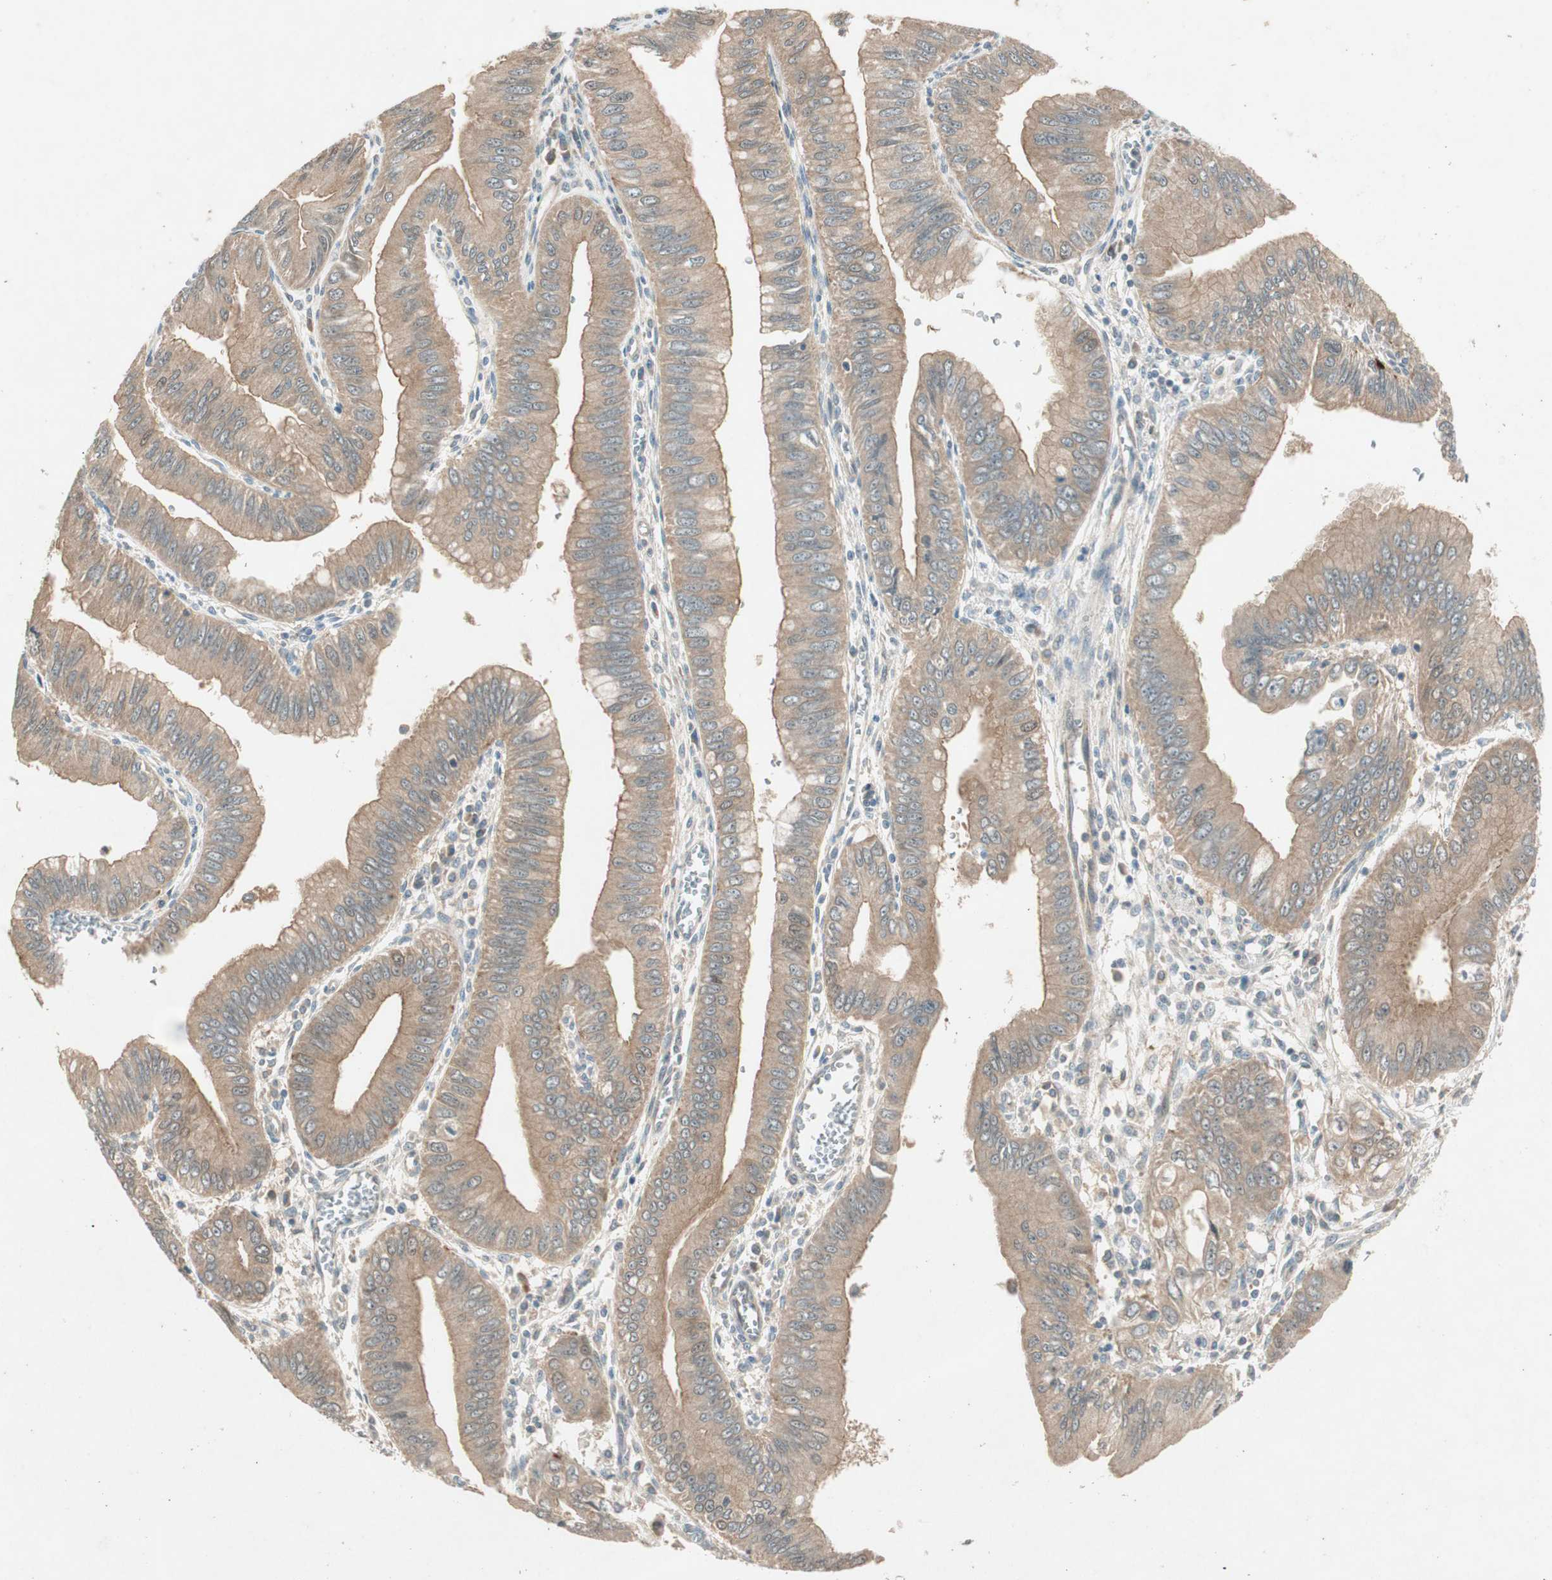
{"staining": {"intensity": "moderate", "quantity": ">75%", "location": "cytoplasmic/membranous"}, "tissue": "pancreatic cancer", "cell_type": "Tumor cells", "image_type": "cancer", "snomed": [{"axis": "morphology", "description": "Normal tissue, NOS"}, {"axis": "topography", "description": "Lymph node"}], "caption": "Immunohistochemistry image of neoplastic tissue: pancreatic cancer stained using immunohistochemistry displays medium levels of moderate protein expression localized specifically in the cytoplasmic/membranous of tumor cells, appearing as a cytoplasmic/membranous brown color.", "gene": "NCLN", "patient": {"sex": "male", "age": 50}}